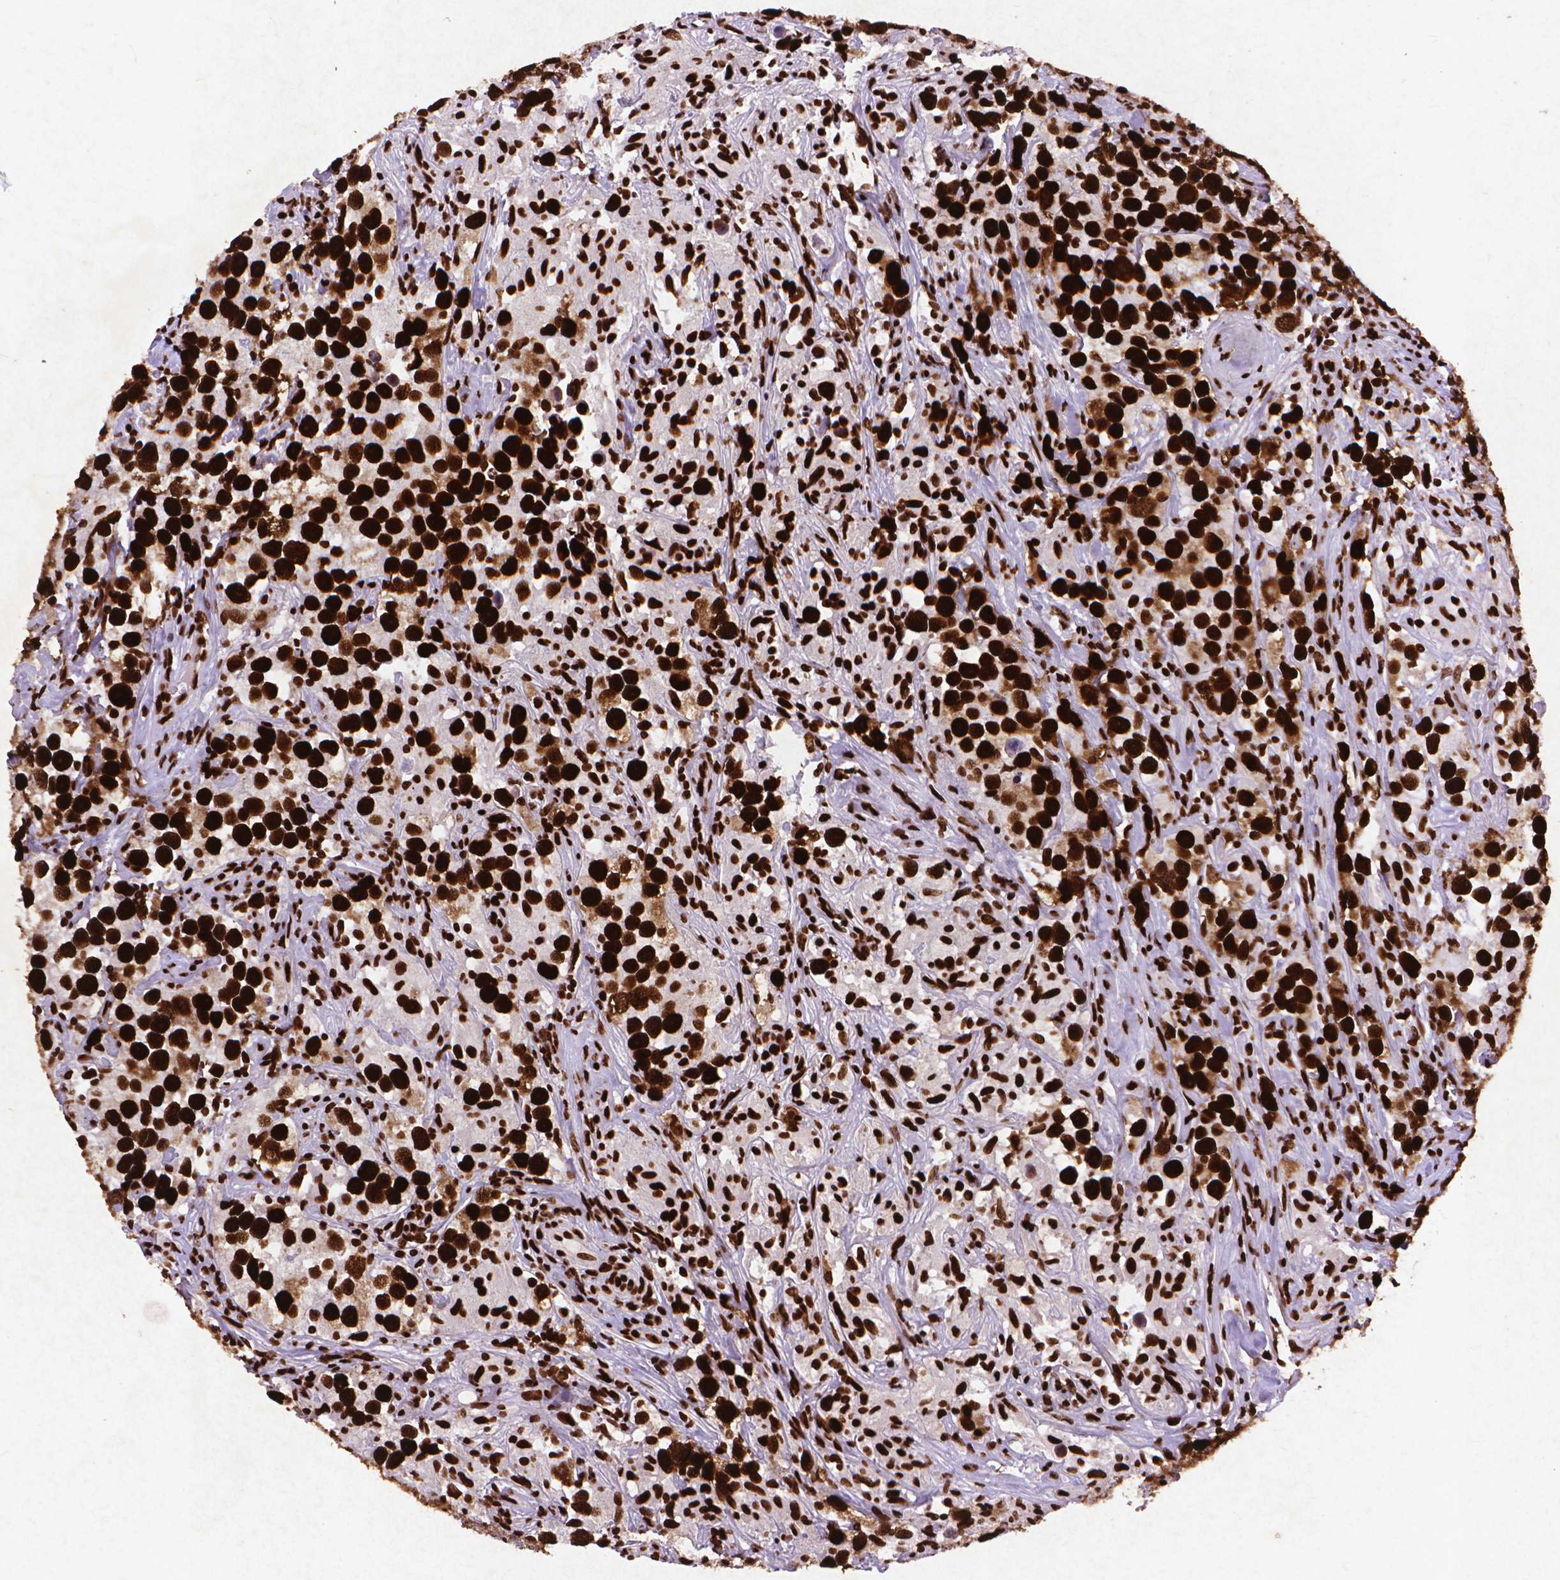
{"staining": {"intensity": "strong", "quantity": ">75%", "location": "nuclear"}, "tissue": "testis cancer", "cell_type": "Tumor cells", "image_type": "cancer", "snomed": [{"axis": "morphology", "description": "Seminoma, NOS"}, {"axis": "topography", "description": "Testis"}], "caption": "This is a histology image of immunohistochemistry (IHC) staining of testis seminoma, which shows strong expression in the nuclear of tumor cells.", "gene": "CITED2", "patient": {"sex": "male", "age": 49}}